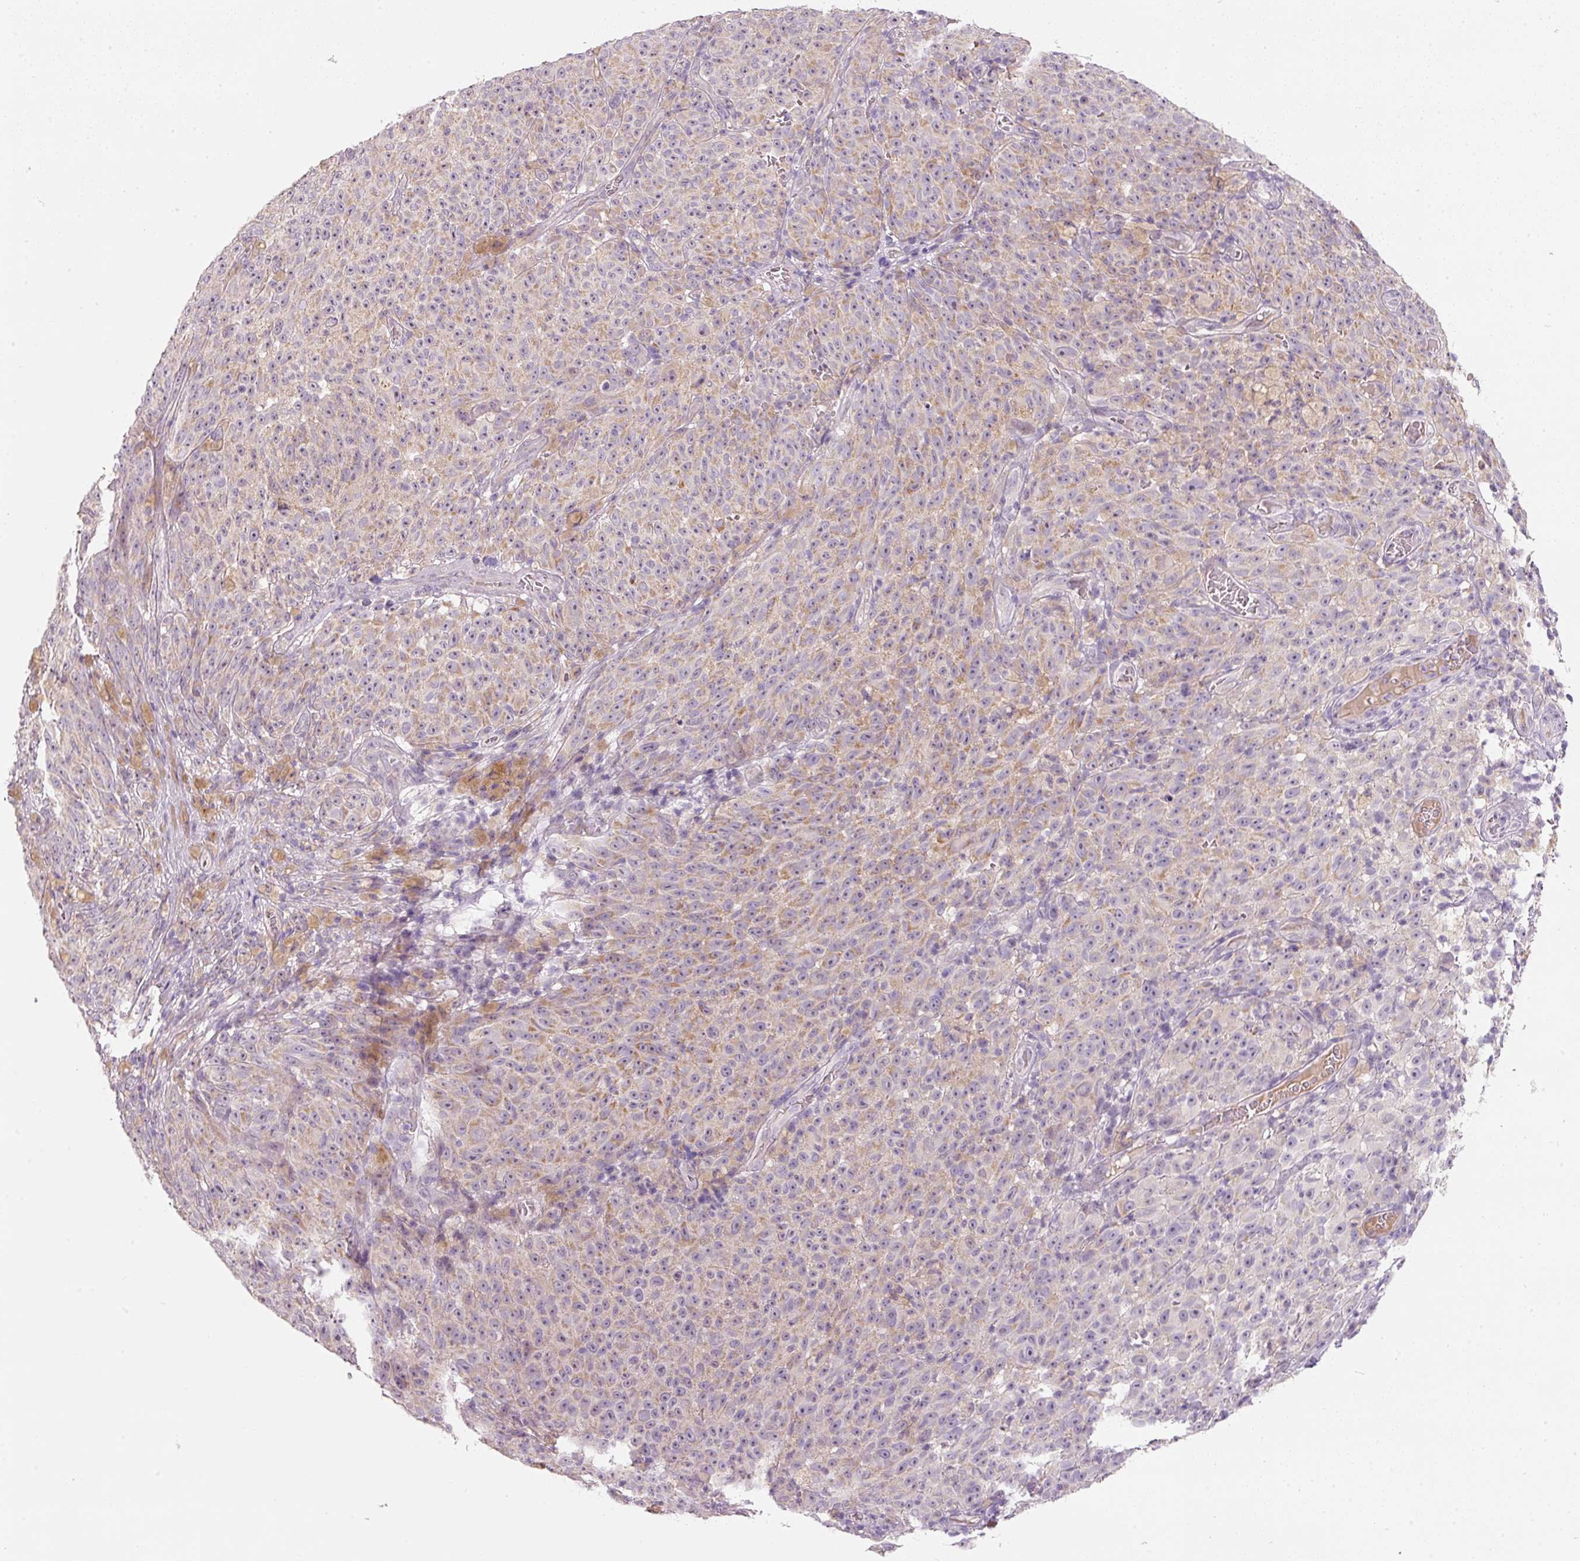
{"staining": {"intensity": "weak", "quantity": "25%-75%", "location": "nuclear"}, "tissue": "melanoma", "cell_type": "Tumor cells", "image_type": "cancer", "snomed": [{"axis": "morphology", "description": "Malignant melanoma, NOS"}, {"axis": "topography", "description": "Skin"}], "caption": "A photomicrograph of human malignant melanoma stained for a protein demonstrates weak nuclear brown staining in tumor cells.", "gene": "TMEM37", "patient": {"sex": "female", "age": 82}}